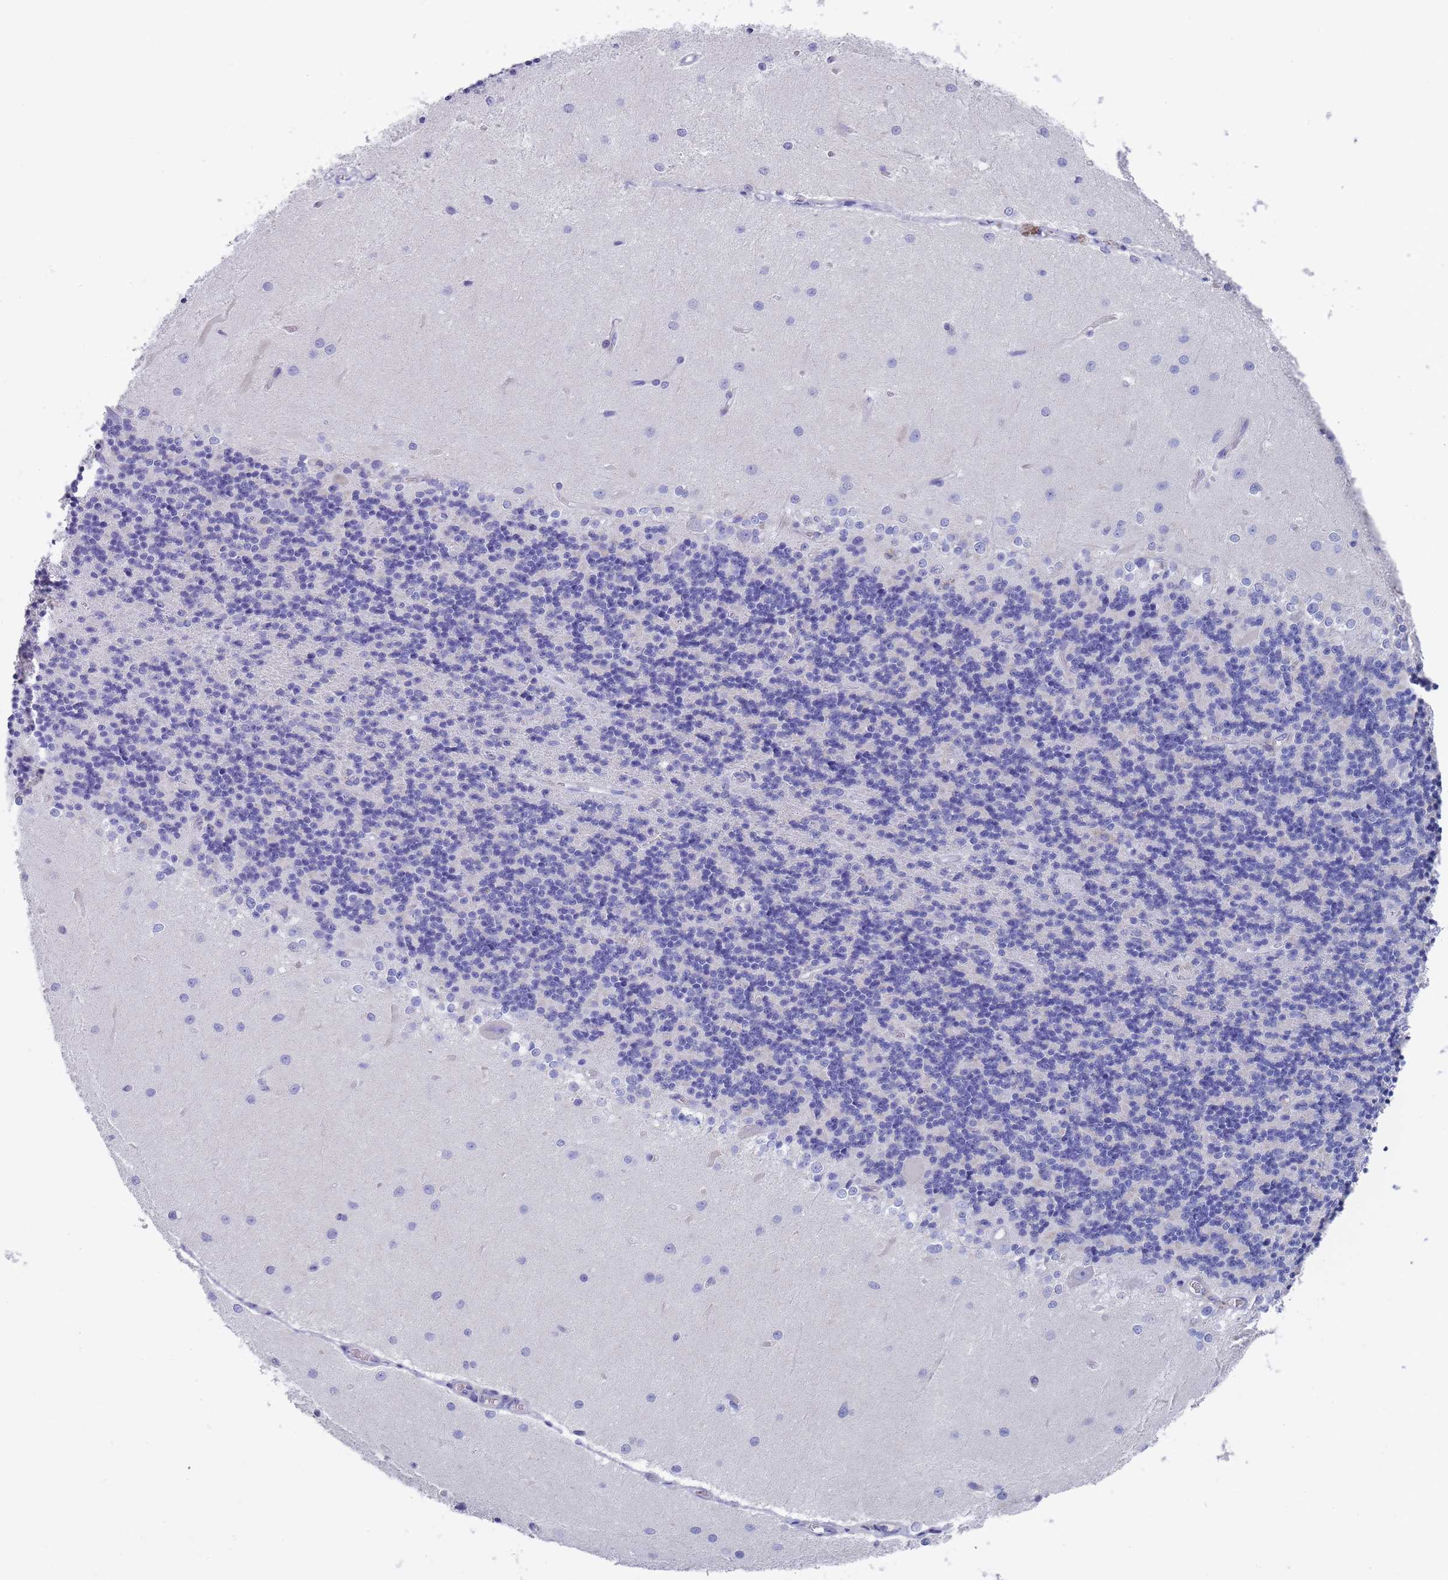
{"staining": {"intensity": "negative", "quantity": "none", "location": "none"}, "tissue": "cerebellum", "cell_type": "Cells in granular layer", "image_type": "normal", "snomed": [{"axis": "morphology", "description": "Normal tissue, NOS"}, {"axis": "topography", "description": "Cerebellum"}], "caption": "Micrograph shows no significant protein positivity in cells in granular layer of benign cerebellum. (Stains: DAB (3,3'-diaminobenzidine) immunohistochemistry with hematoxylin counter stain, Microscopy: brightfield microscopy at high magnification).", "gene": "SCCPDH", "patient": {"sex": "female", "age": 29}}